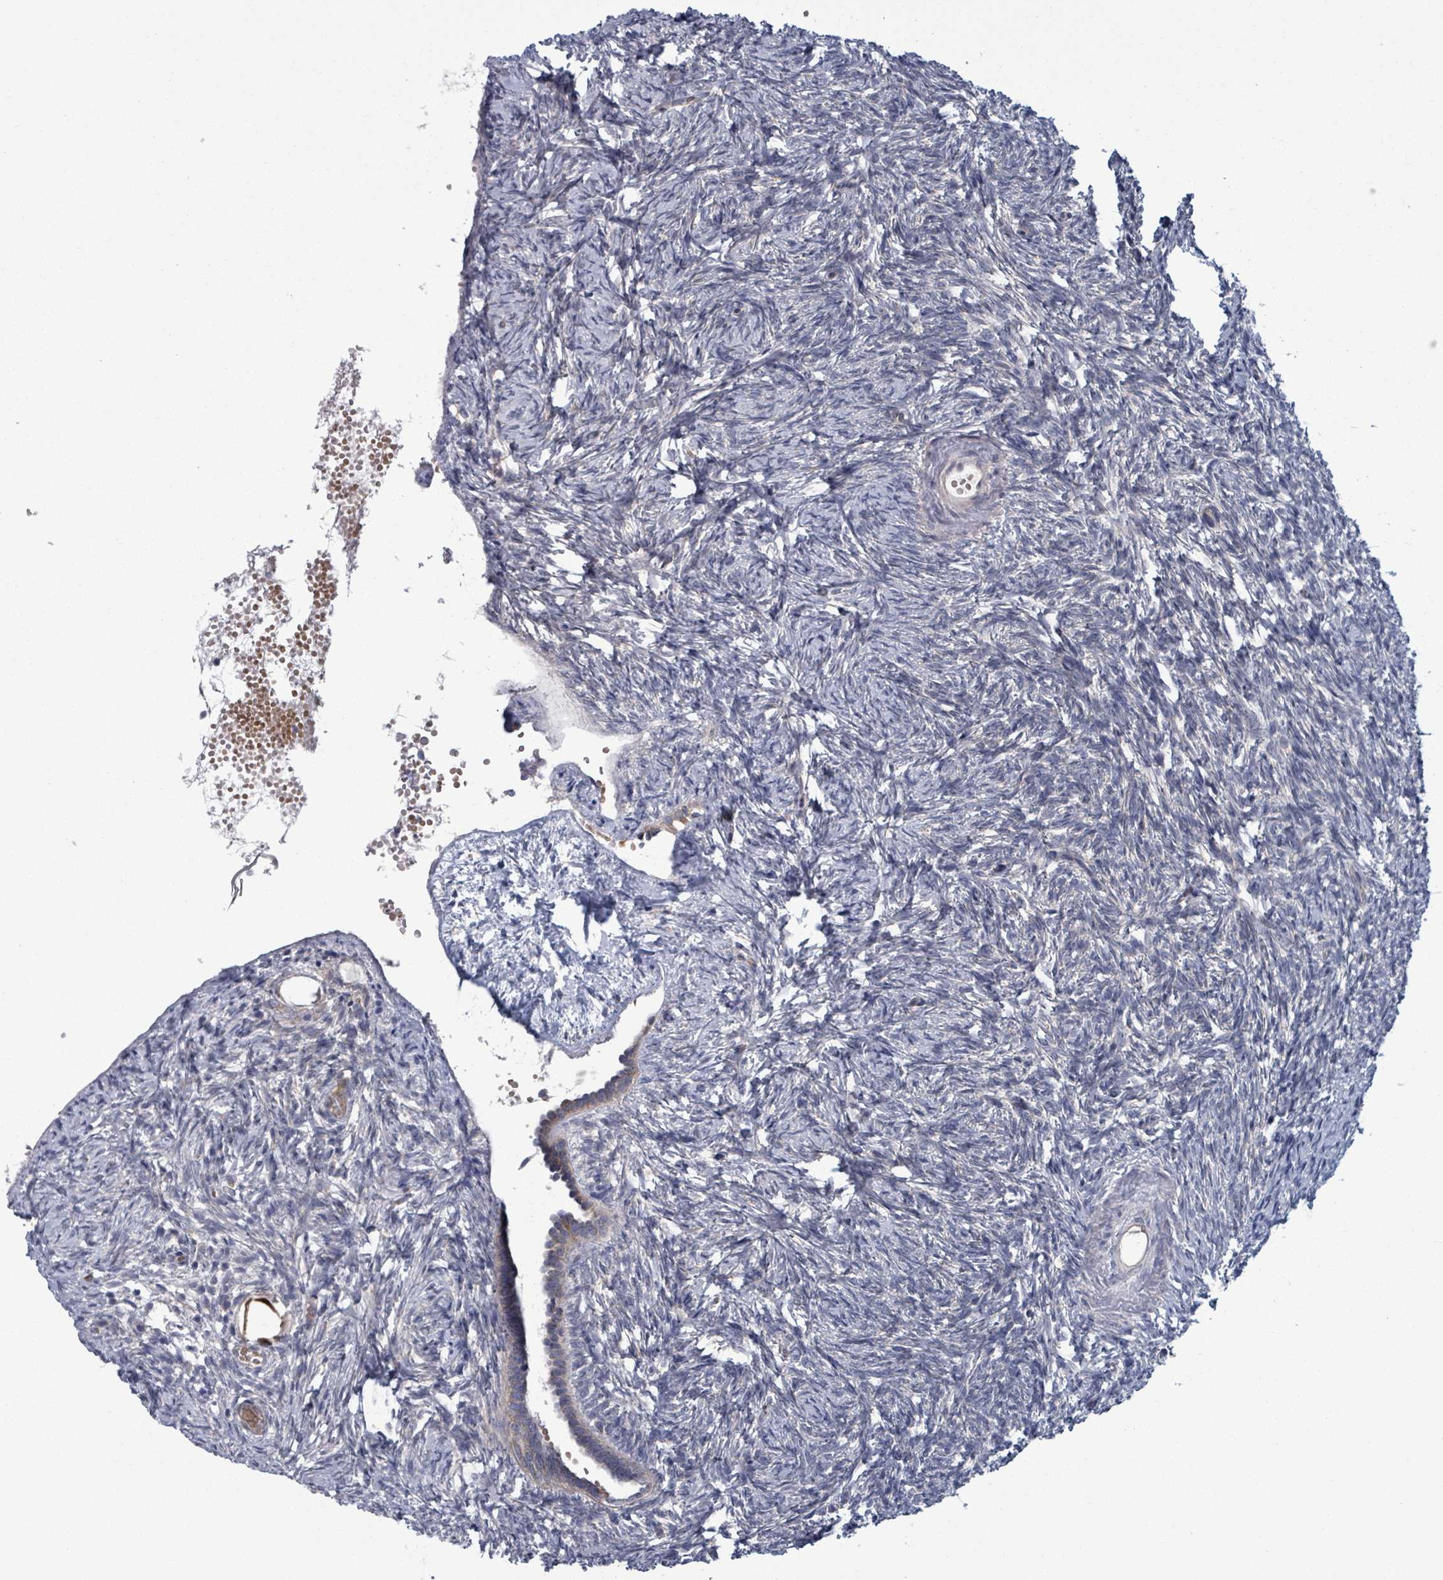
{"staining": {"intensity": "moderate", "quantity": ">75%", "location": "cytoplasmic/membranous"}, "tissue": "ovary", "cell_type": "Follicle cells", "image_type": "normal", "snomed": [{"axis": "morphology", "description": "Normal tissue, NOS"}, {"axis": "topography", "description": "Ovary"}], "caption": "Unremarkable ovary displays moderate cytoplasmic/membranous expression in approximately >75% of follicle cells (DAB IHC, brown staining for protein, blue staining for nuclei)..", "gene": "FKBP1A", "patient": {"sex": "female", "age": 51}}